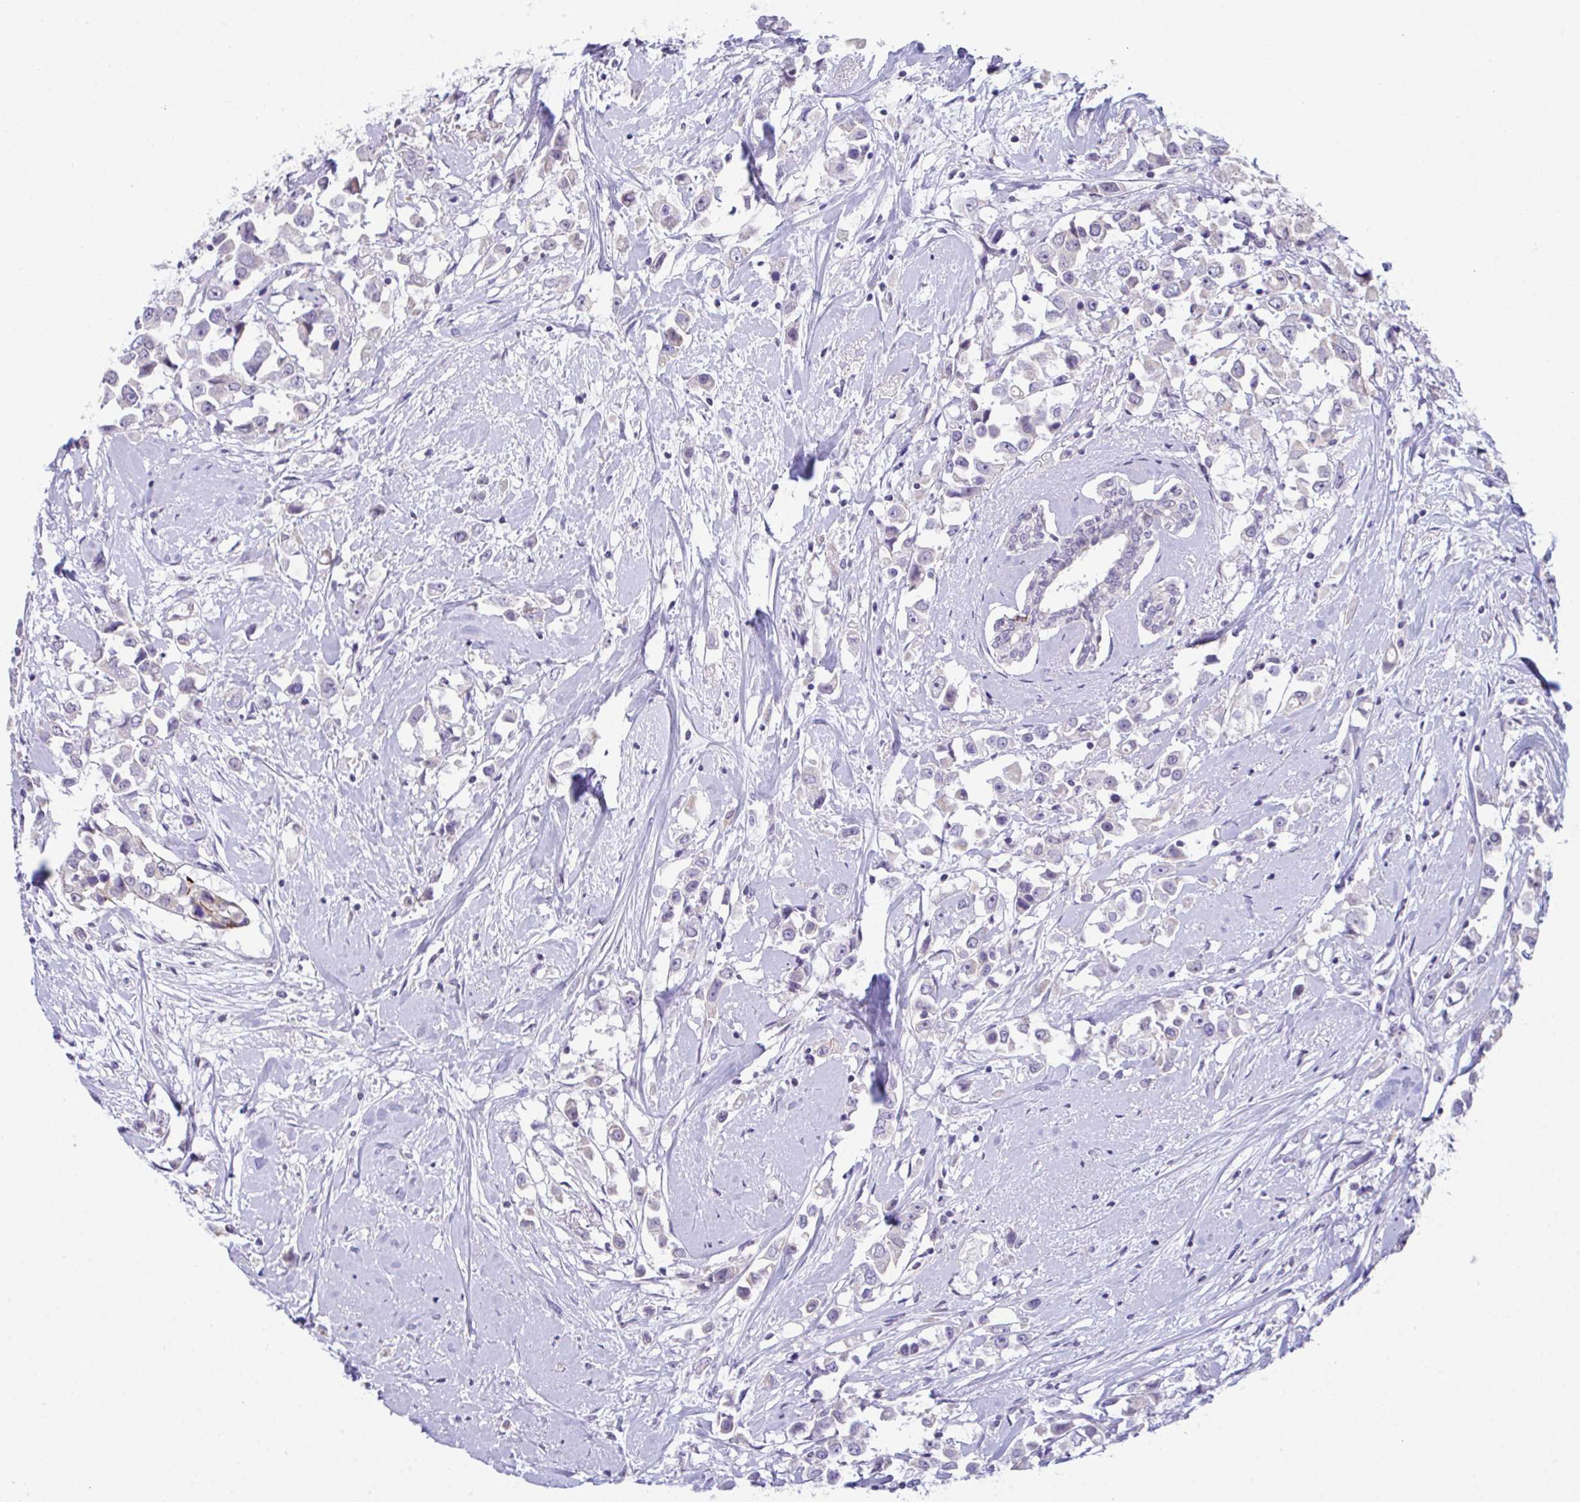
{"staining": {"intensity": "negative", "quantity": "none", "location": "none"}, "tissue": "breast cancer", "cell_type": "Tumor cells", "image_type": "cancer", "snomed": [{"axis": "morphology", "description": "Duct carcinoma"}, {"axis": "topography", "description": "Breast"}], "caption": "Tumor cells show no significant protein expression in breast infiltrating ductal carcinoma.", "gene": "ATP6V0D2", "patient": {"sex": "female", "age": 61}}